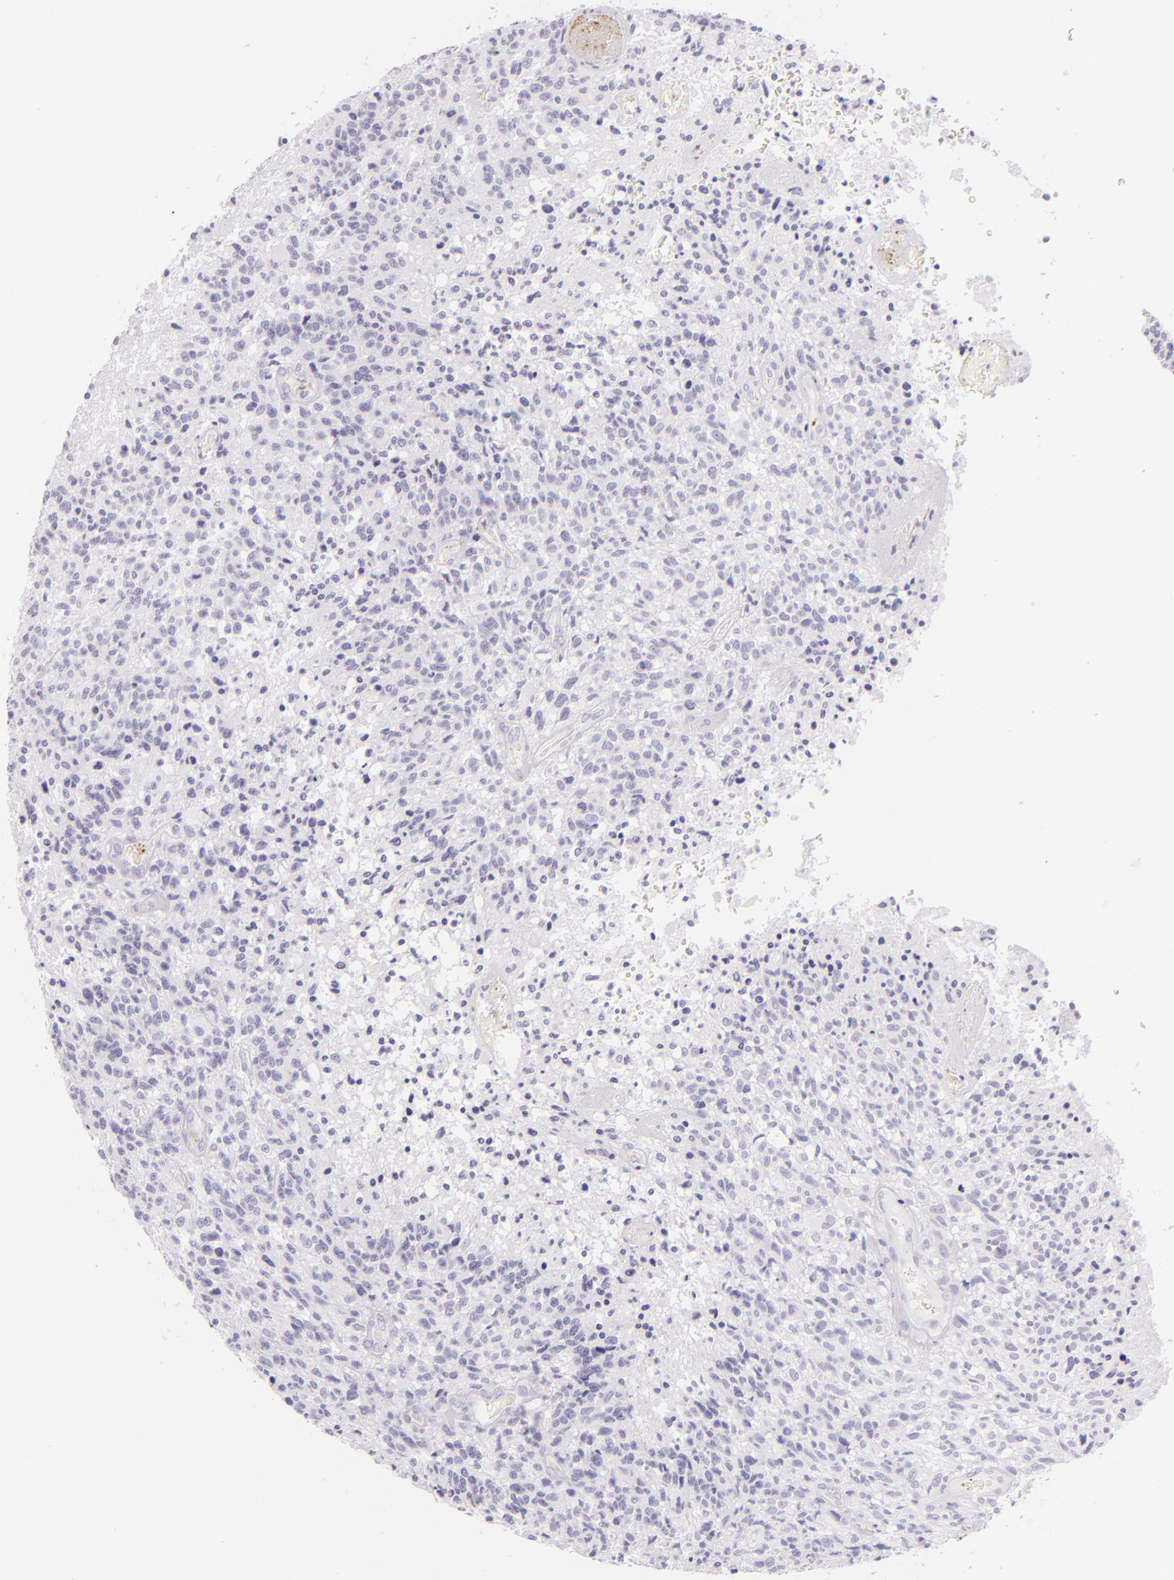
{"staining": {"intensity": "negative", "quantity": "none", "location": "none"}, "tissue": "glioma", "cell_type": "Tumor cells", "image_type": "cancer", "snomed": [{"axis": "morphology", "description": "Glioma, malignant, High grade"}, {"axis": "topography", "description": "Brain"}], "caption": "This is a micrograph of immunohistochemistry staining of glioma, which shows no positivity in tumor cells.", "gene": "SELP", "patient": {"sex": "male", "age": 36}}